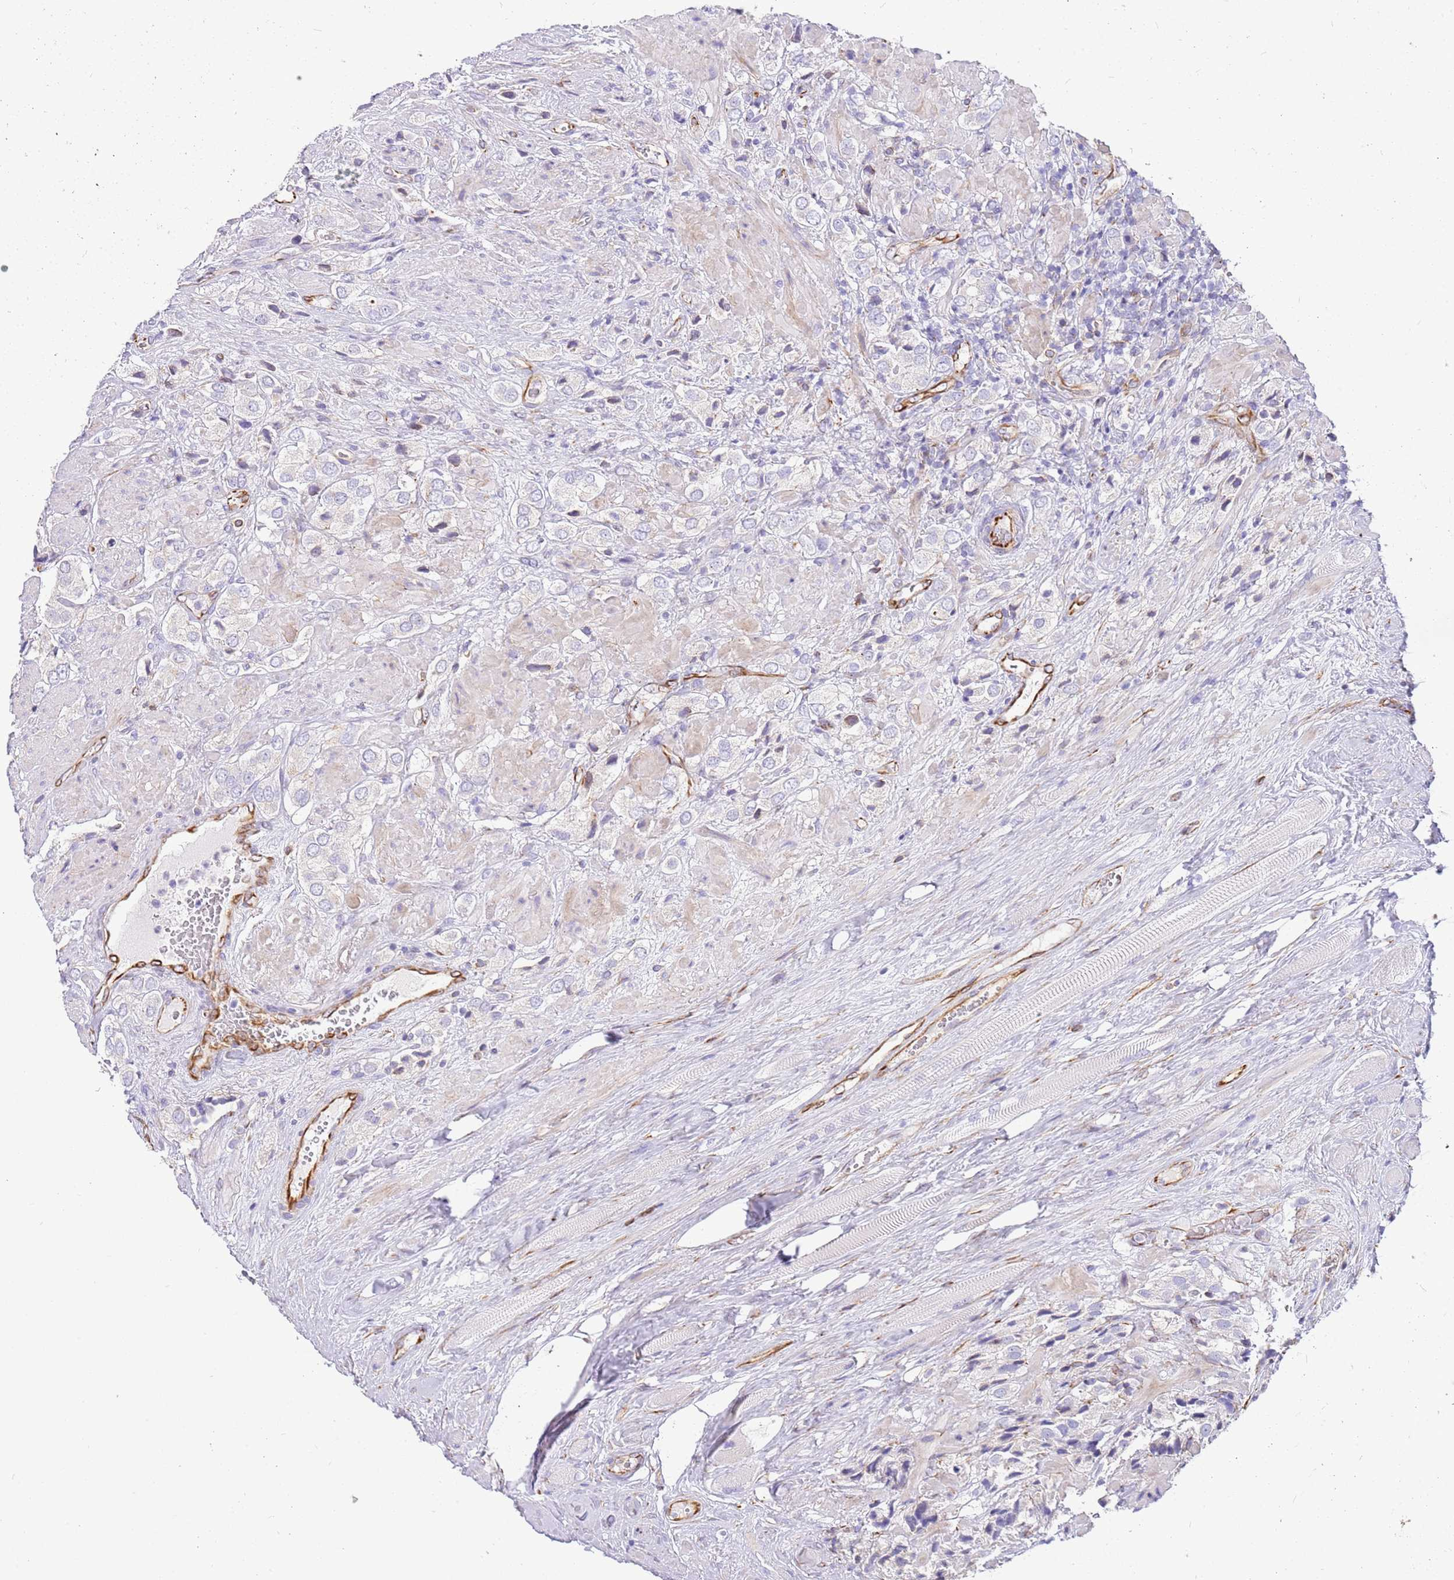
{"staining": {"intensity": "negative", "quantity": "none", "location": "none"}, "tissue": "prostate cancer", "cell_type": "Tumor cells", "image_type": "cancer", "snomed": [{"axis": "morphology", "description": "Adenocarcinoma, High grade"}, {"axis": "topography", "description": "Prostate and seminal vesicle, NOS"}], "caption": "Immunohistochemical staining of human prostate adenocarcinoma (high-grade) shows no significant staining in tumor cells. (DAB (3,3'-diaminobenzidine) immunohistochemistry (IHC) visualized using brightfield microscopy, high magnification).", "gene": "ZDHHC1", "patient": {"sex": "male", "age": 64}}